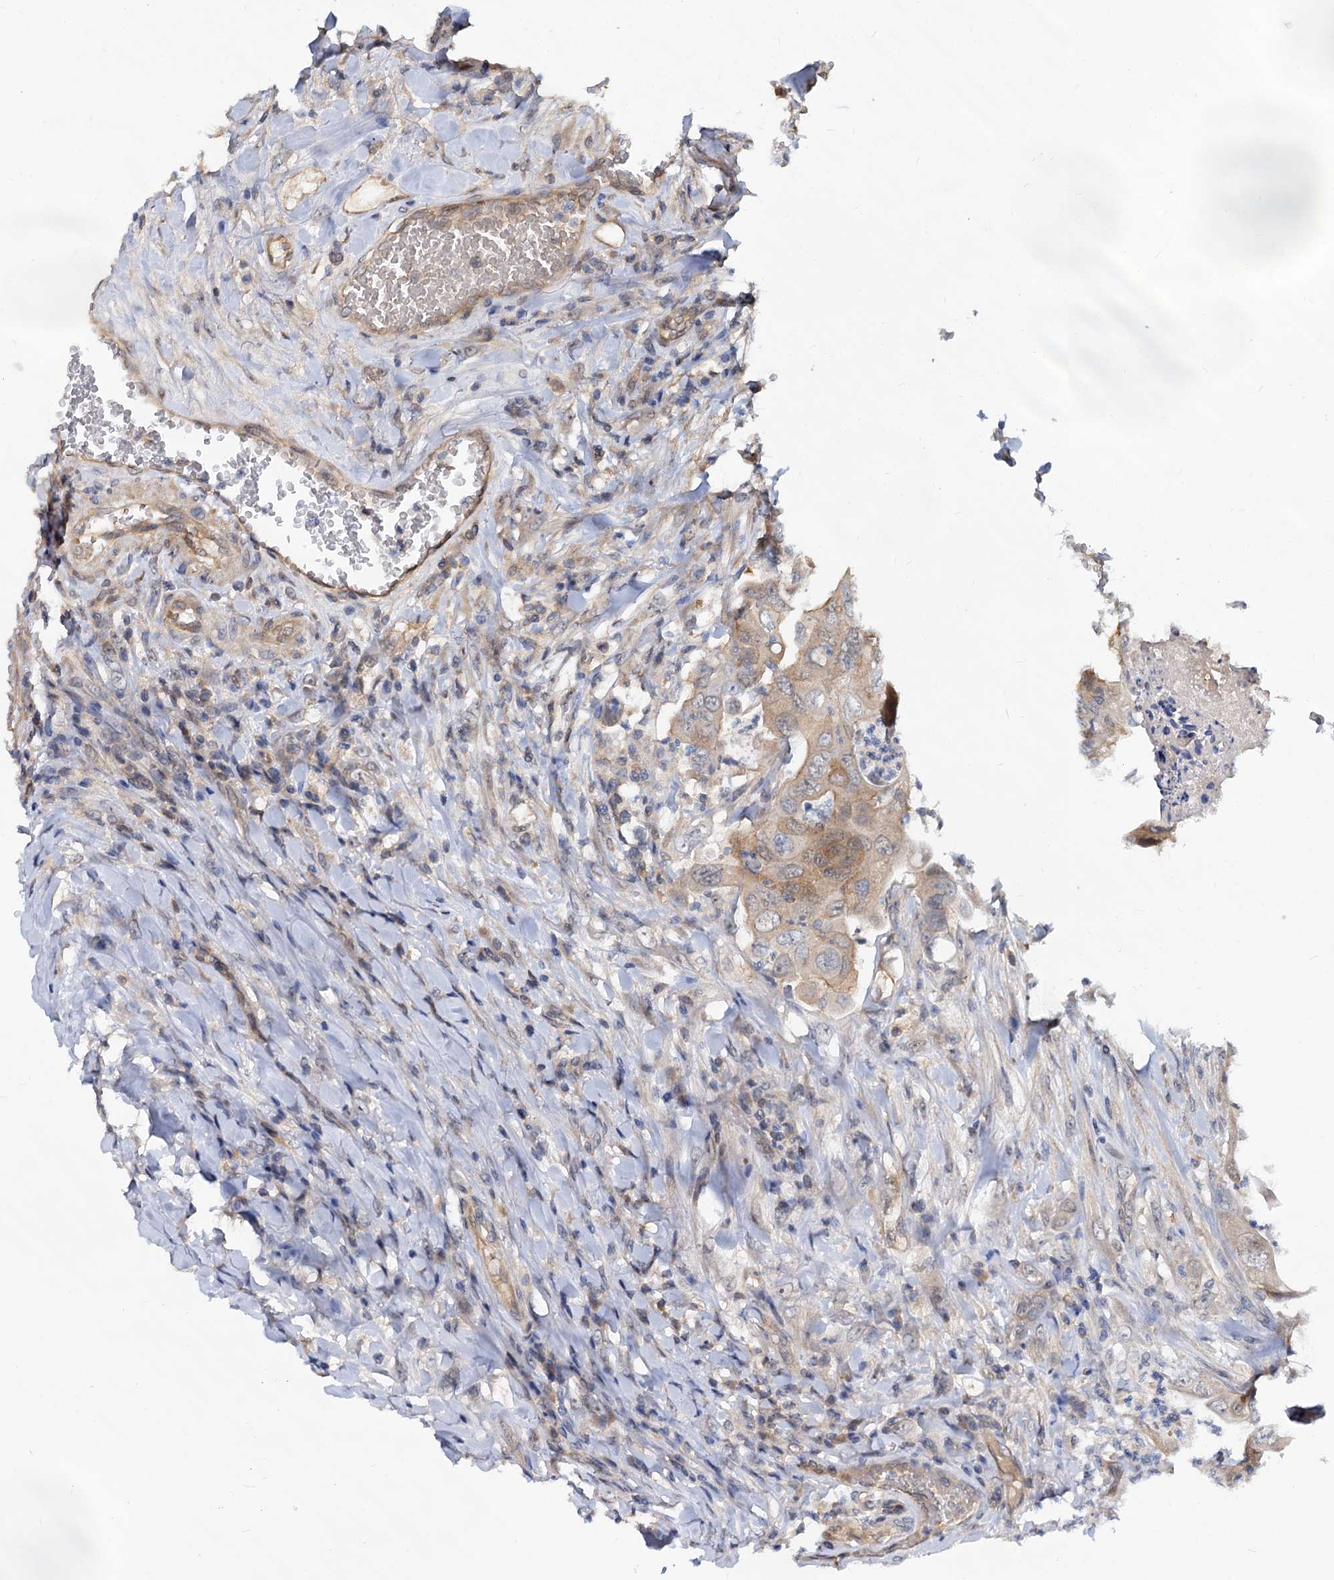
{"staining": {"intensity": "weak", "quantity": "25%-75%", "location": "cytoplasmic/membranous,nuclear"}, "tissue": "colorectal cancer", "cell_type": "Tumor cells", "image_type": "cancer", "snomed": [{"axis": "morphology", "description": "Adenocarcinoma, NOS"}, {"axis": "topography", "description": "Rectum"}], "caption": "Immunohistochemical staining of human colorectal adenocarcinoma exhibits low levels of weak cytoplasmic/membranous and nuclear protein positivity in approximately 25%-75% of tumor cells.", "gene": "SNX15", "patient": {"sex": "male", "age": 63}}